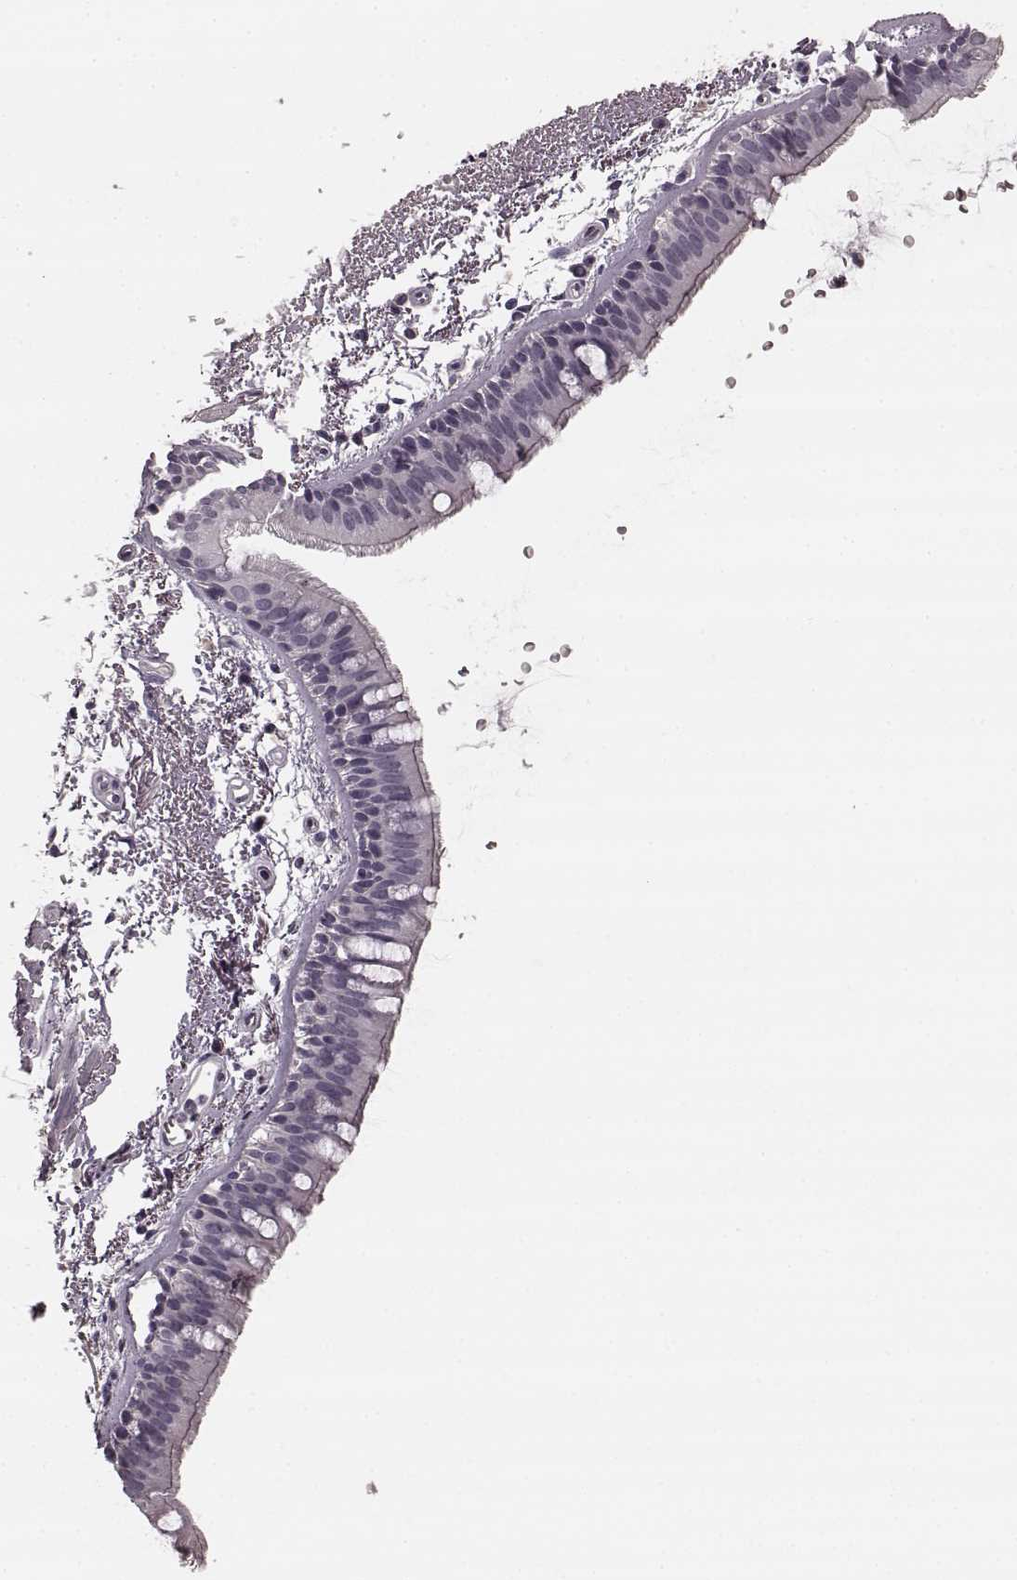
{"staining": {"intensity": "negative", "quantity": "none", "location": "none"}, "tissue": "bronchus", "cell_type": "Respiratory epithelial cells", "image_type": "normal", "snomed": [{"axis": "morphology", "description": "Normal tissue, NOS"}, {"axis": "topography", "description": "Lymph node"}, {"axis": "topography", "description": "Bronchus"}], "caption": "Immunohistochemistry of normal human bronchus shows no staining in respiratory epithelial cells. (DAB (3,3'-diaminobenzidine) IHC with hematoxylin counter stain).", "gene": "PRKCE", "patient": {"sex": "female", "age": 70}}